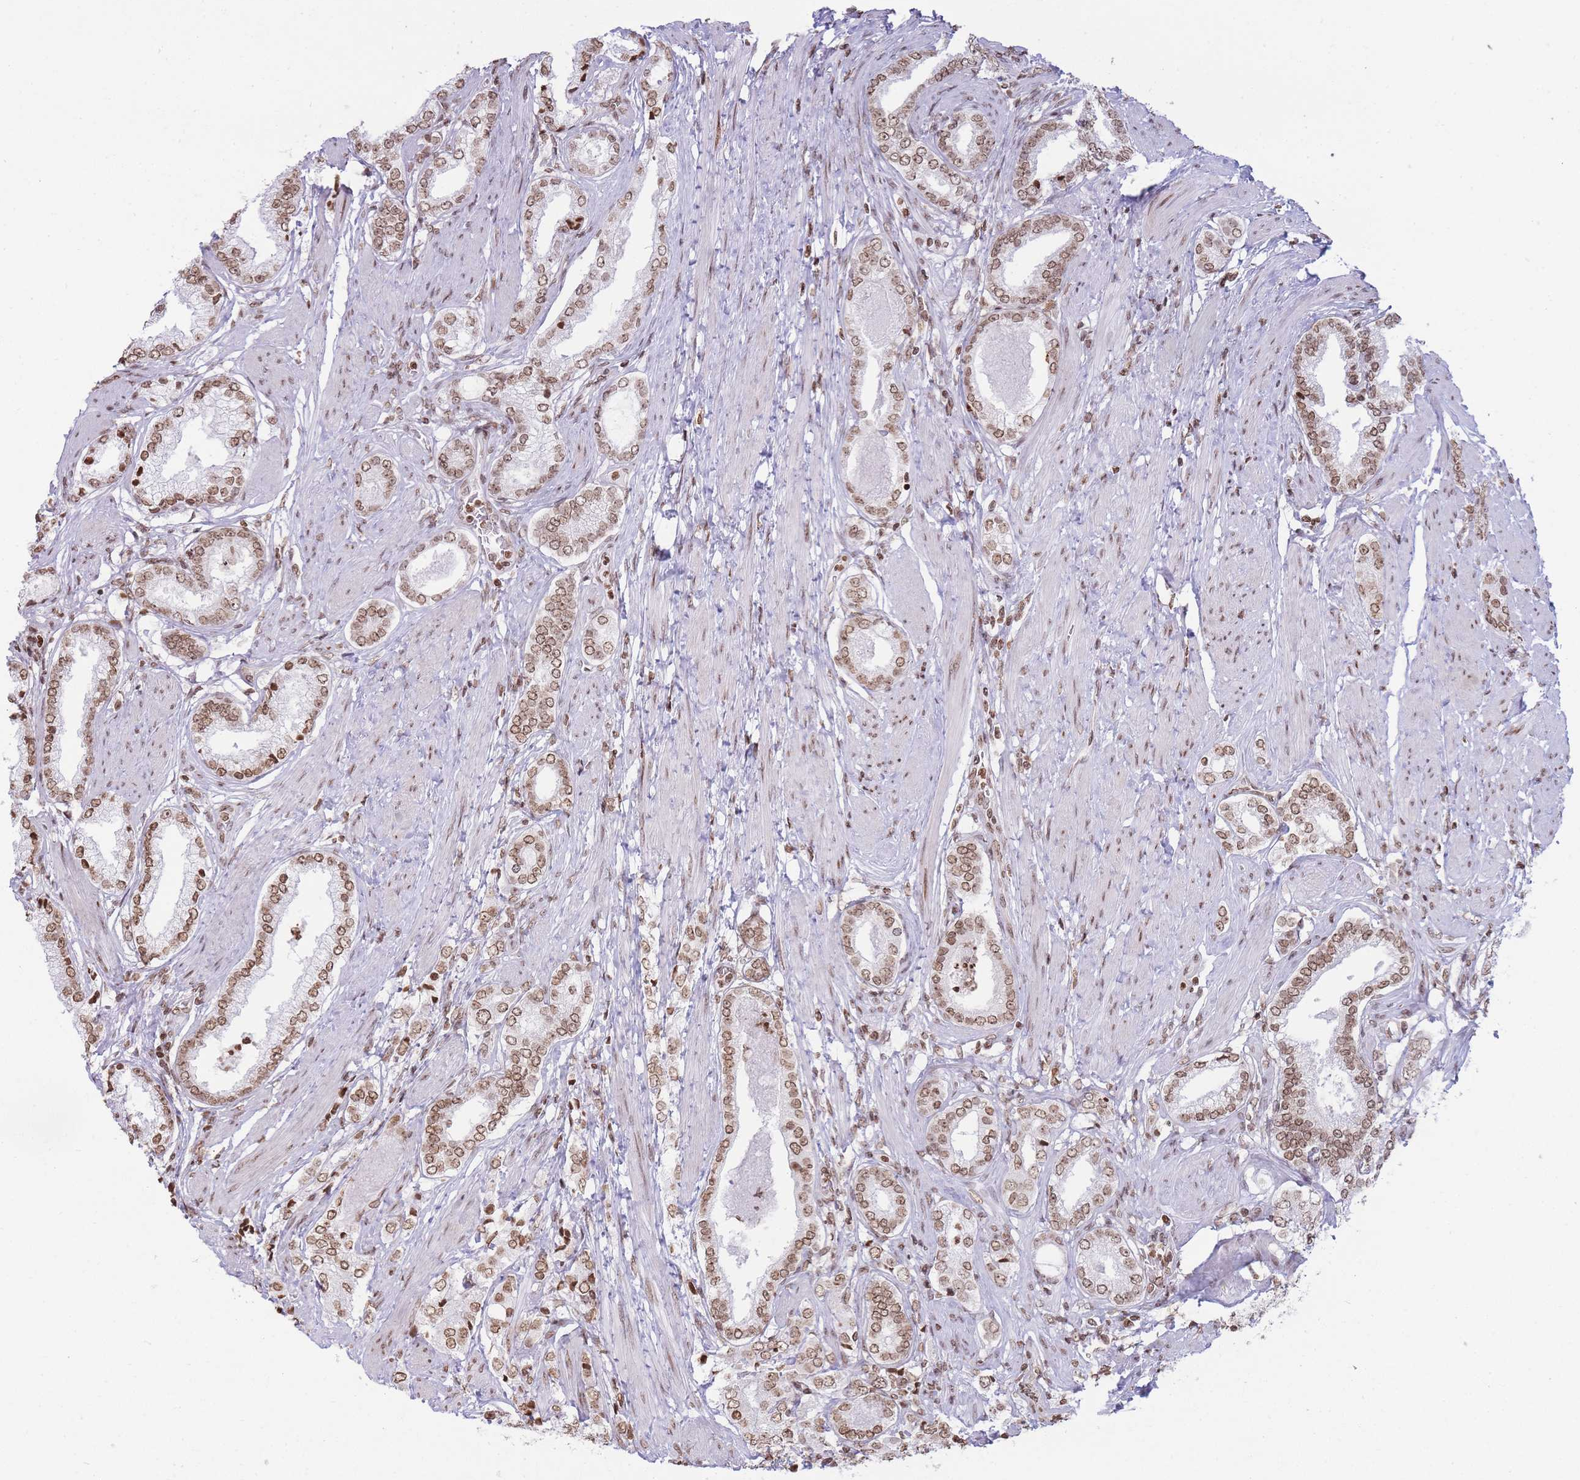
{"staining": {"intensity": "moderate", "quantity": ">75%", "location": "nuclear"}, "tissue": "prostate cancer", "cell_type": "Tumor cells", "image_type": "cancer", "snomed": [{"axis": "morphology", "description": "Adenocarcinoma, High grade"}, {"axis": "topography", "description": "Prostate"}], "caption": "This photomicrograph displays IHC staining of prostate cancer (high-grade adenocarcinoma), with medium moderate nuclear staining in about >75% of tumor cells.", "gene": "SHISAL1", "patient": {"sex": "male", "age": 71}}